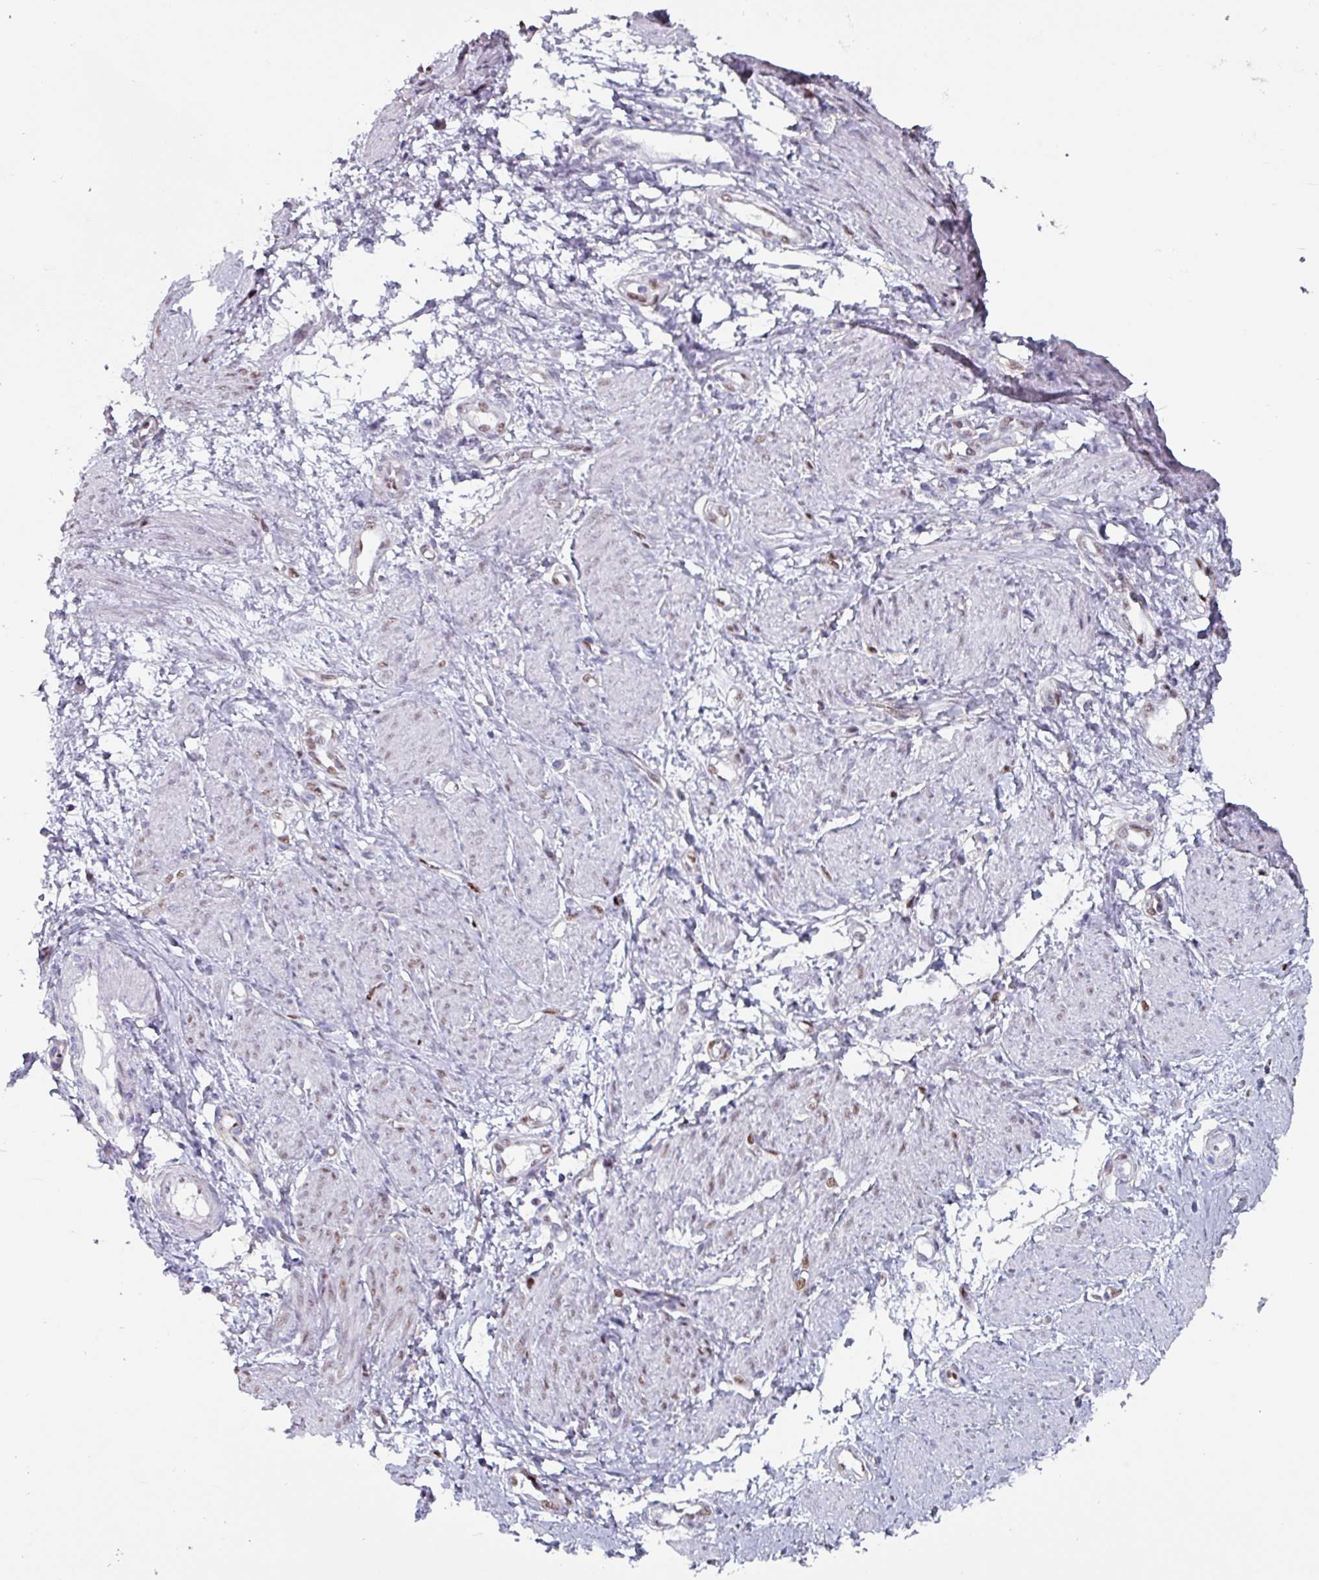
{"staining": {"intensity": "weak", "quantity": "<25%", "location": "nuclear"}, "tissue": "smooth muscle", "cell_type": "Smooth muscle cells", "image_type": "normal", "snomed": [{"axis": "morphology", "description": "Normal tissue, NOS"}, {"axis": "topography", "description": "Smooth muscle"}, {"axis": "topography", "description": "Uterus"}], "caption": "DAB (3,3'-diaminobenzidine) immunohistochemical staining of benign human smooth muscle displays no significant staining in smooth muscle cells. (Stains: DAB immunohistochemistry (IHC) with hematoxylin counter stain, Microscopy: brightfield microscopy at high magnification).", "gene": "ZNF816", "patient": {"sex": "female", "age": 39}}